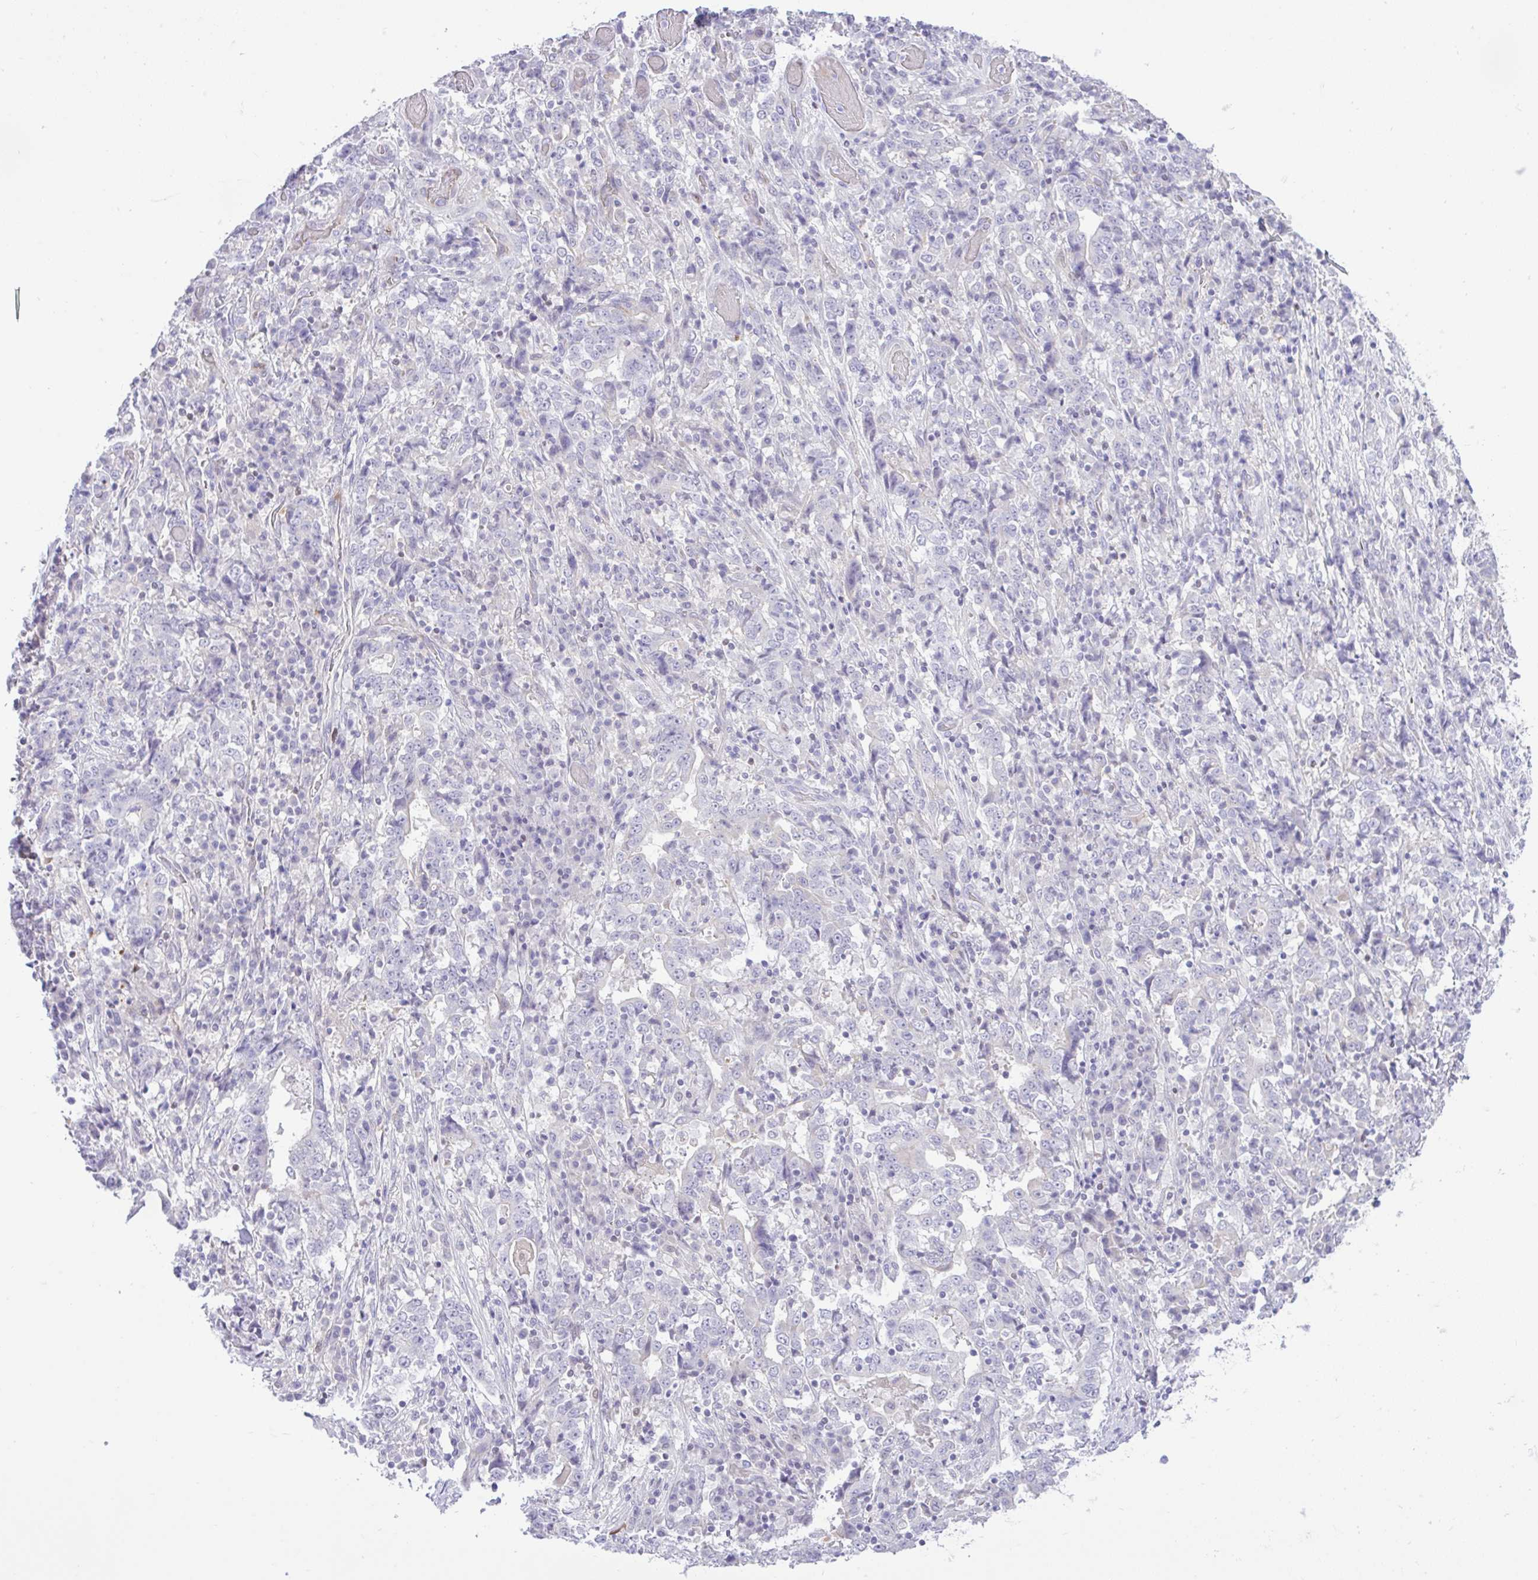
{"staining": {"intensity": "negative", "quantity": "none", "location": "none"}, "tissue": "stomach cancer", "cell_type": "Tumor cells", "image_type": "cancer", "snomed": [{"axis": "morphology", "description": "Normal tissue, NOS"}, {"axis": "morphology", "description": "Adenocarcinoma, NOS"}, {"axis": "topography", "description": "Stomach, upper"}, {"axis": "topography", "description": "Stomach"}], "caption": "Immunohistochemical staining of human adenocarcinoma (stomach) reveals no significant staining in tumor cells.", "gene": "ZNF101", "patient": {"sex": "male", "age": 59}}